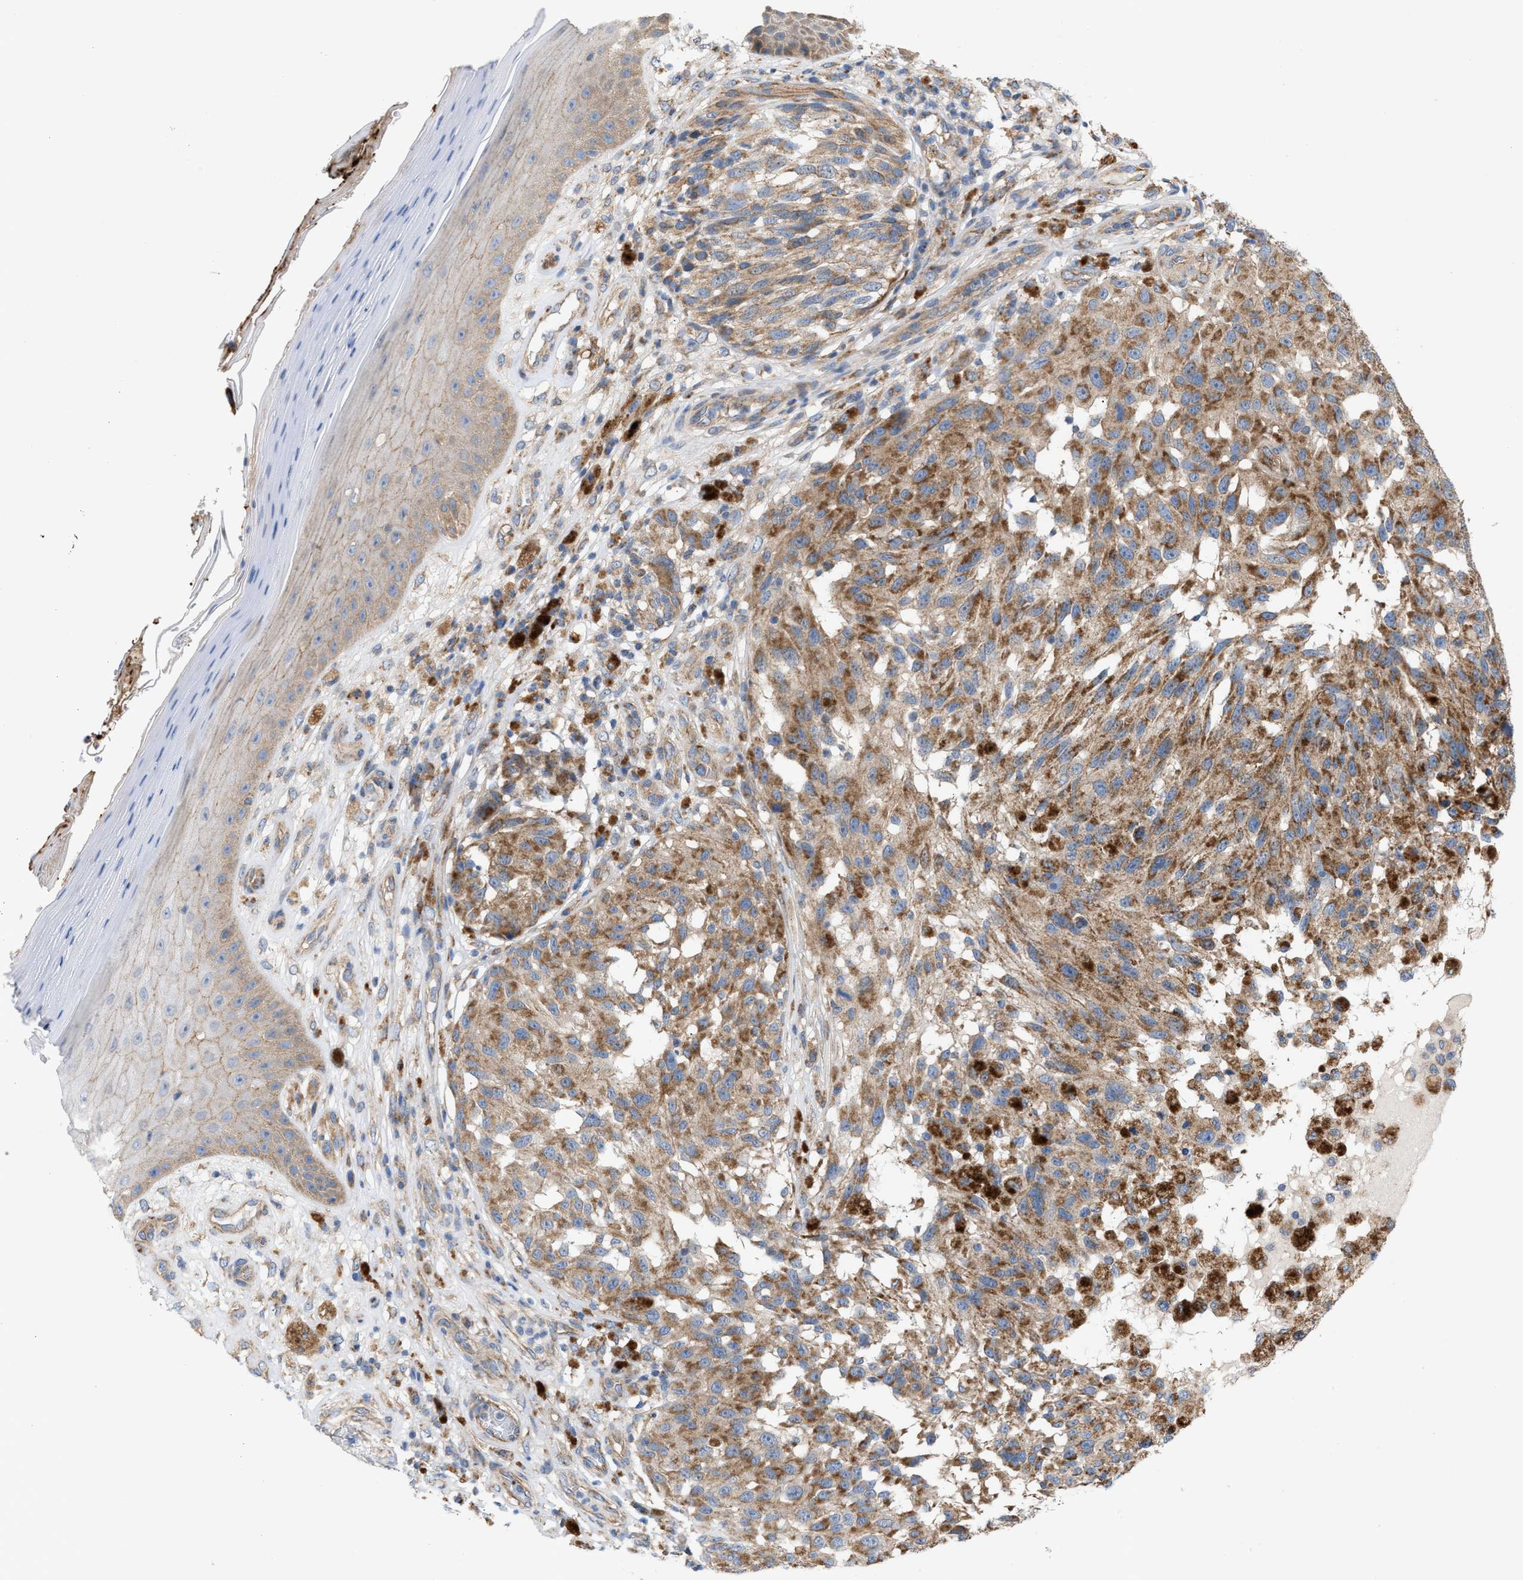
{"staining": {"intensity": "moderate", "quantity": ">75%", "location": "cytoplasmic/membranous"}, "tissue": "melanoma", "cell_type": "Tumor cells", "image_type": "cancer", "snomed": [{"axis": "morphology", "description": "Malignant melanoma, NOS"}, {"axis": "topography", "description": "Skin"}], "caption": "Malignant melanoma stained for a protein (brown) demonstrates moderate cytoplasmic/membranous positive staining in about >75% of tumor cells.", "gene": "OXSM", "patient": {"sex": "female", "age": 73}}